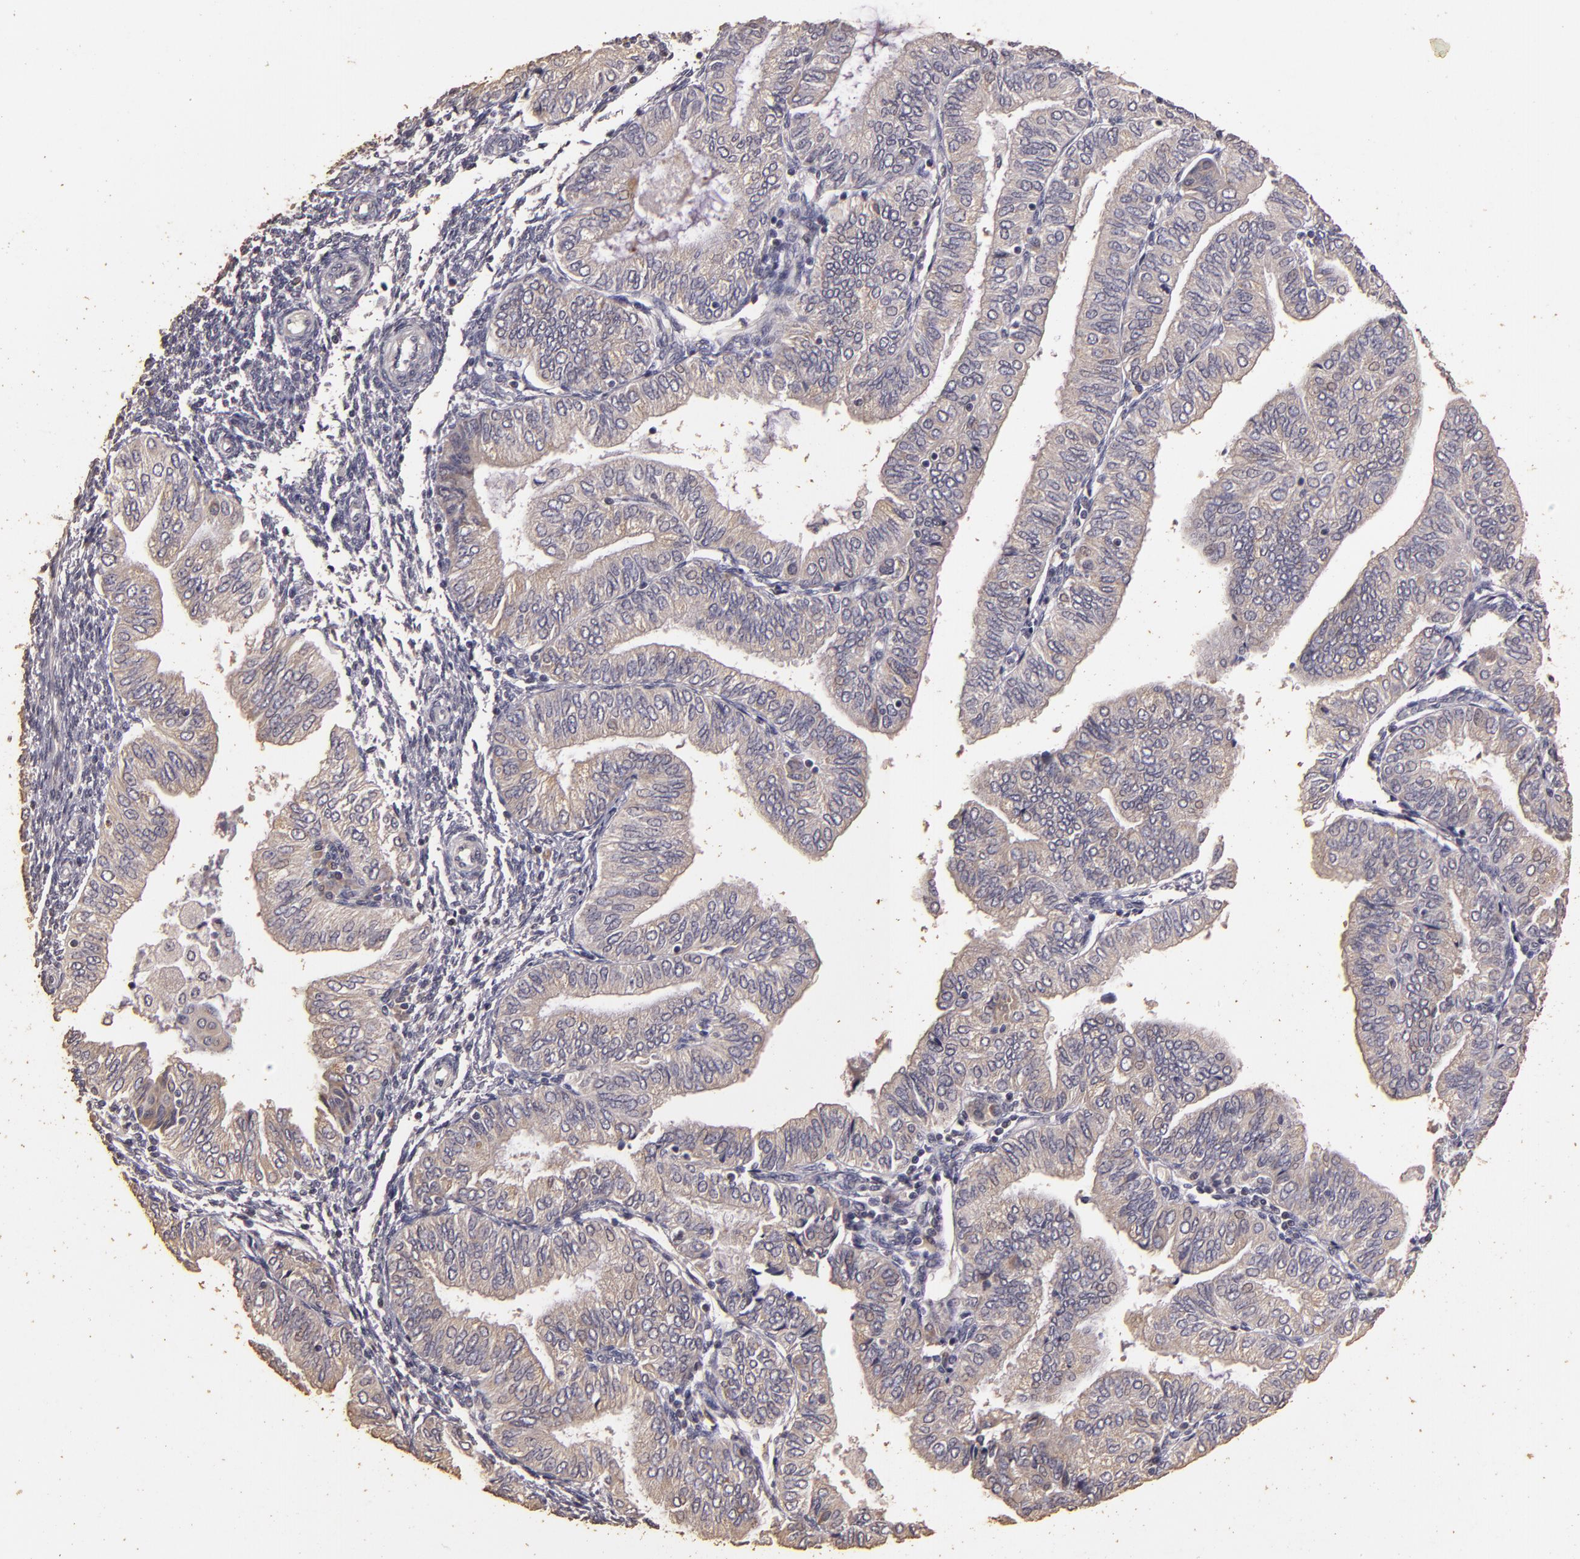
{"staining": {"intensity": "weak", "quantity": "25%-75%", "location": "cytoplasmic/membranous"}, "tissue": "endometrial cancer", "cell_type": "Tumor cells", "image_type": "cancer", "snomed": [{"axis": "morphology", "description": "Adenocarcinoma, NOS"}, {"axis": "topography", "description": "Endometrium"}], "caption": "Immunohistochemical staining of human adenocarcinoma (endometrial) reveals low levels of weak cytoplasmic/membranous protein positivity in about 25%-75% of tumor cells.", "gene": "BCL2L13", "patient": {"sex": "female", "age": 51}}